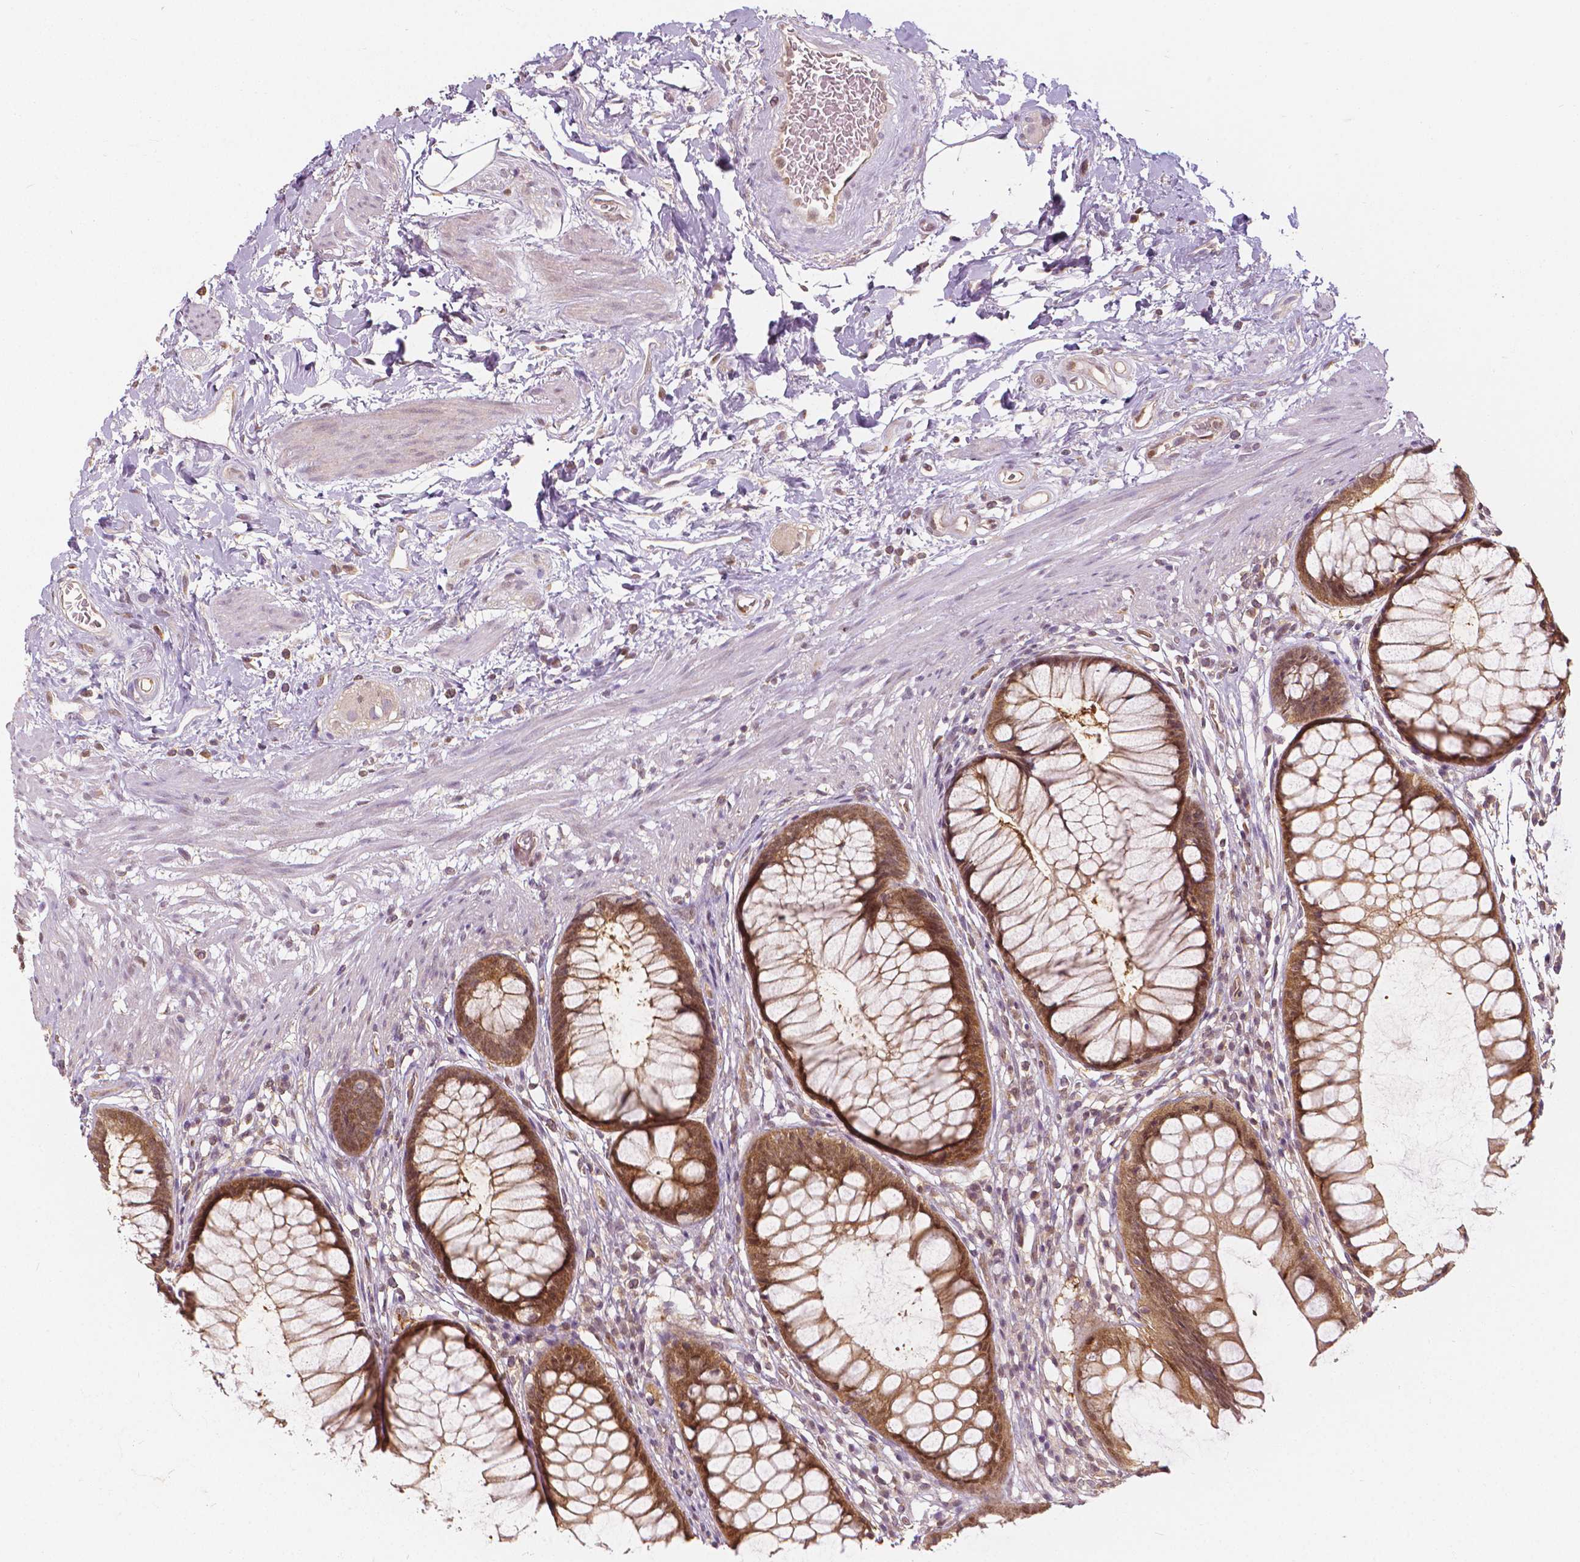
{"staining": {"intensity": "moderate", "quantity": ">75%", "location": "cytoplasmic/membranous,nuclear"}, "tissue": "rectum", "cell_type": "Glandular cells", "image_type": "normal", "snomed": [{"axis": "morphology", "description": "Normal tissue, NOS"}, {"axis": "topography", "description": "Smooth muscle"}, {"axis": "topography", "description": "Rectum"}], "caption": "IHC staining of benign rectum, which exhibits medium levels of moderate cytoplasmic/membranous,nuclear expression in about >75% of glandular cells indicating moderate cytoplasmic/membranous,nuclear protein staining. The staining was performed using DAB (3,3'-diaminobenzidine) (brown) for protein detection and nuclei were counterstained in hematoxylin (blue).", "gene": "NAPRT", "patient": {"sex": "male", "age": 53}}